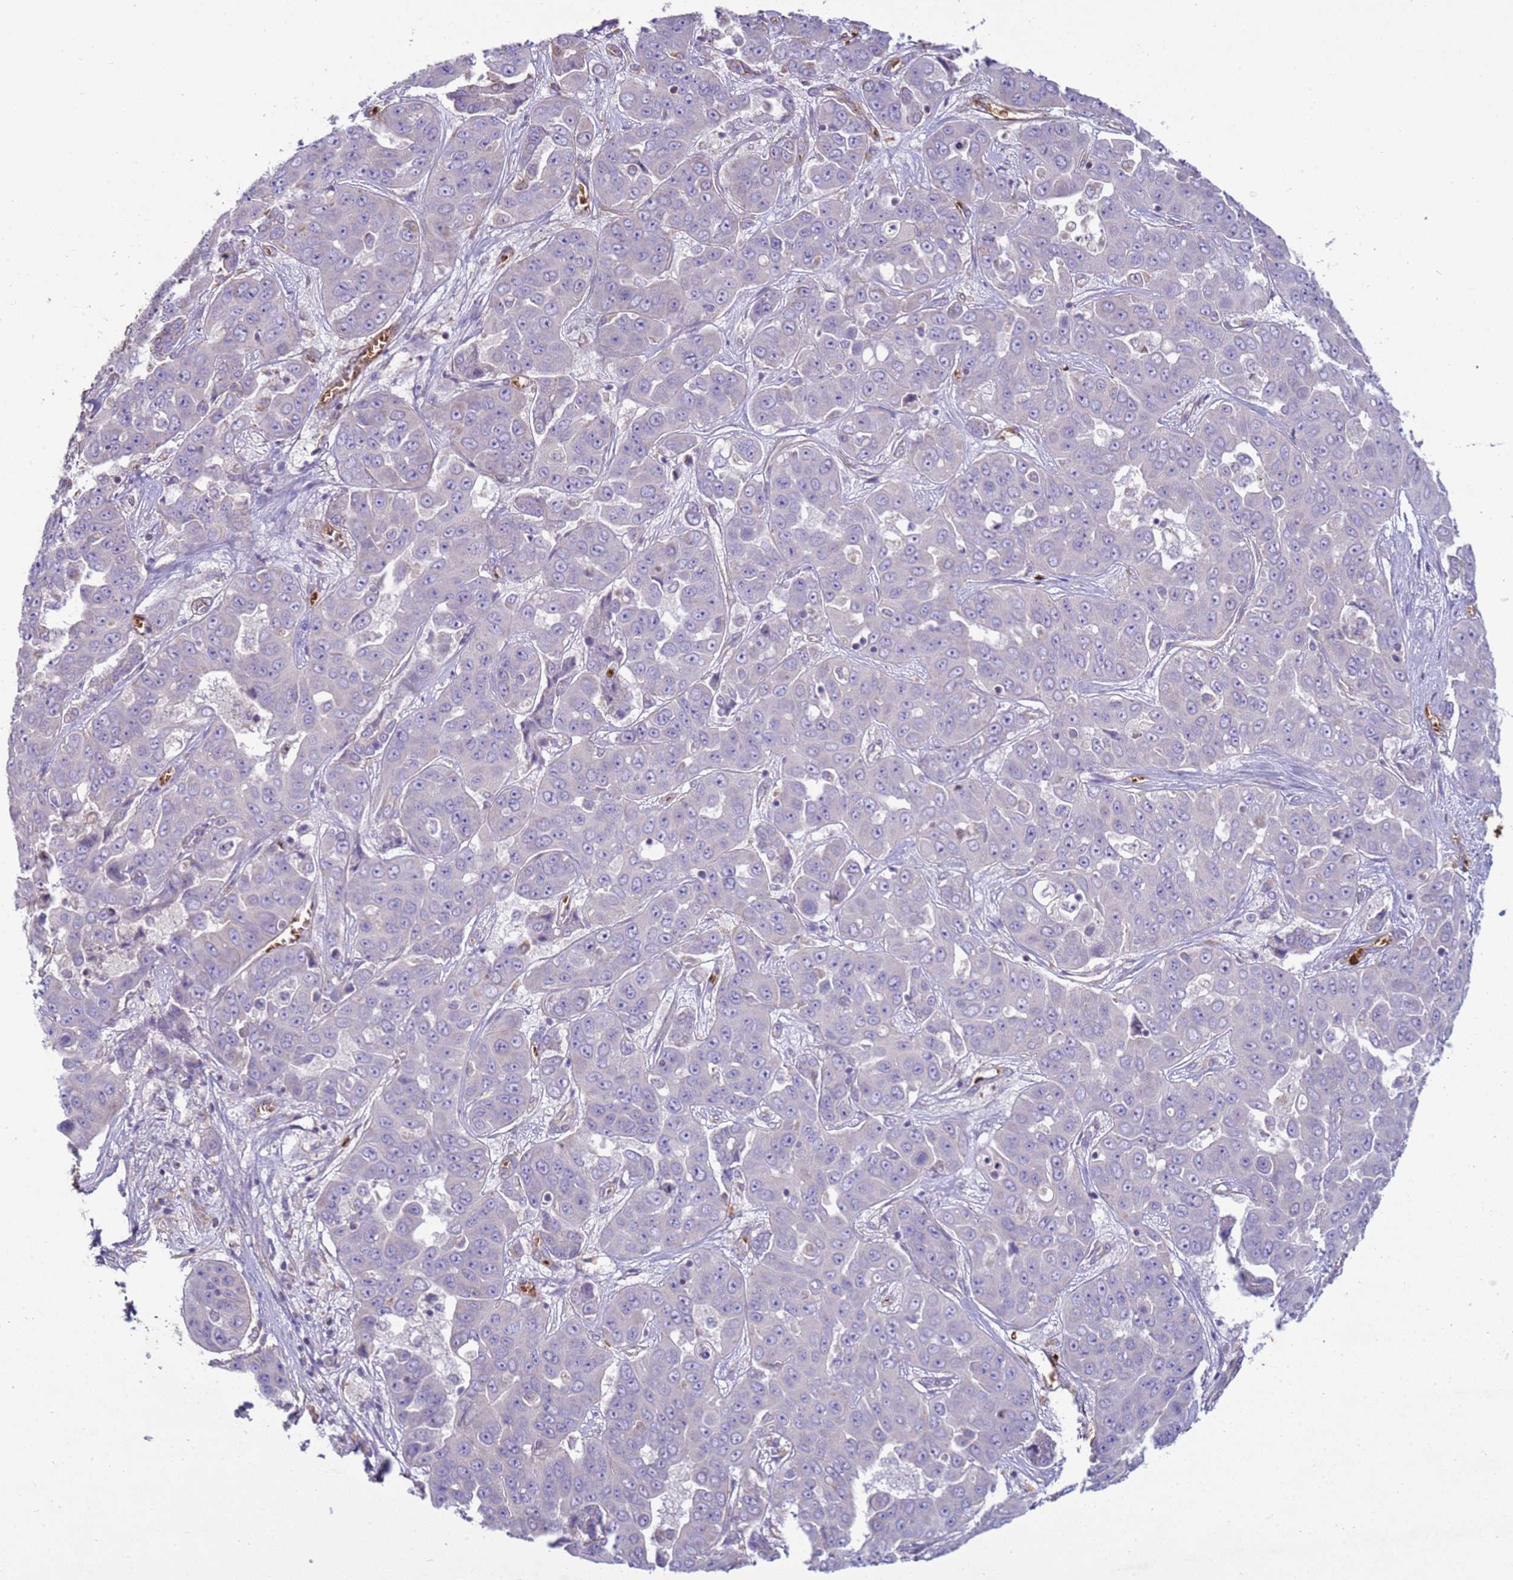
{"staining": {"intensity": "negative", "quantity": "none", "location": "none"}, "tissue": "liver cancer", "cell_type": "Tumor cells", "image_type": "cancer", "snomed": [{"axis": "morphology", "description": "Cholangiocarcinoma"}, {"axis": "topography", "description": "Liver"}], "caption": "Immunohistochemistry of liver cholangiocarcinoma demonstrates no staining in tumor cells. Brightfield microscopy of immunohistochemistry stained with DAB (3,3'-diaminobenzidine) (brown) and hematoxylin (blue), captured at high magnification.", "gene": "SGIP1", "patient": {"sex": "female", "age": 52}}